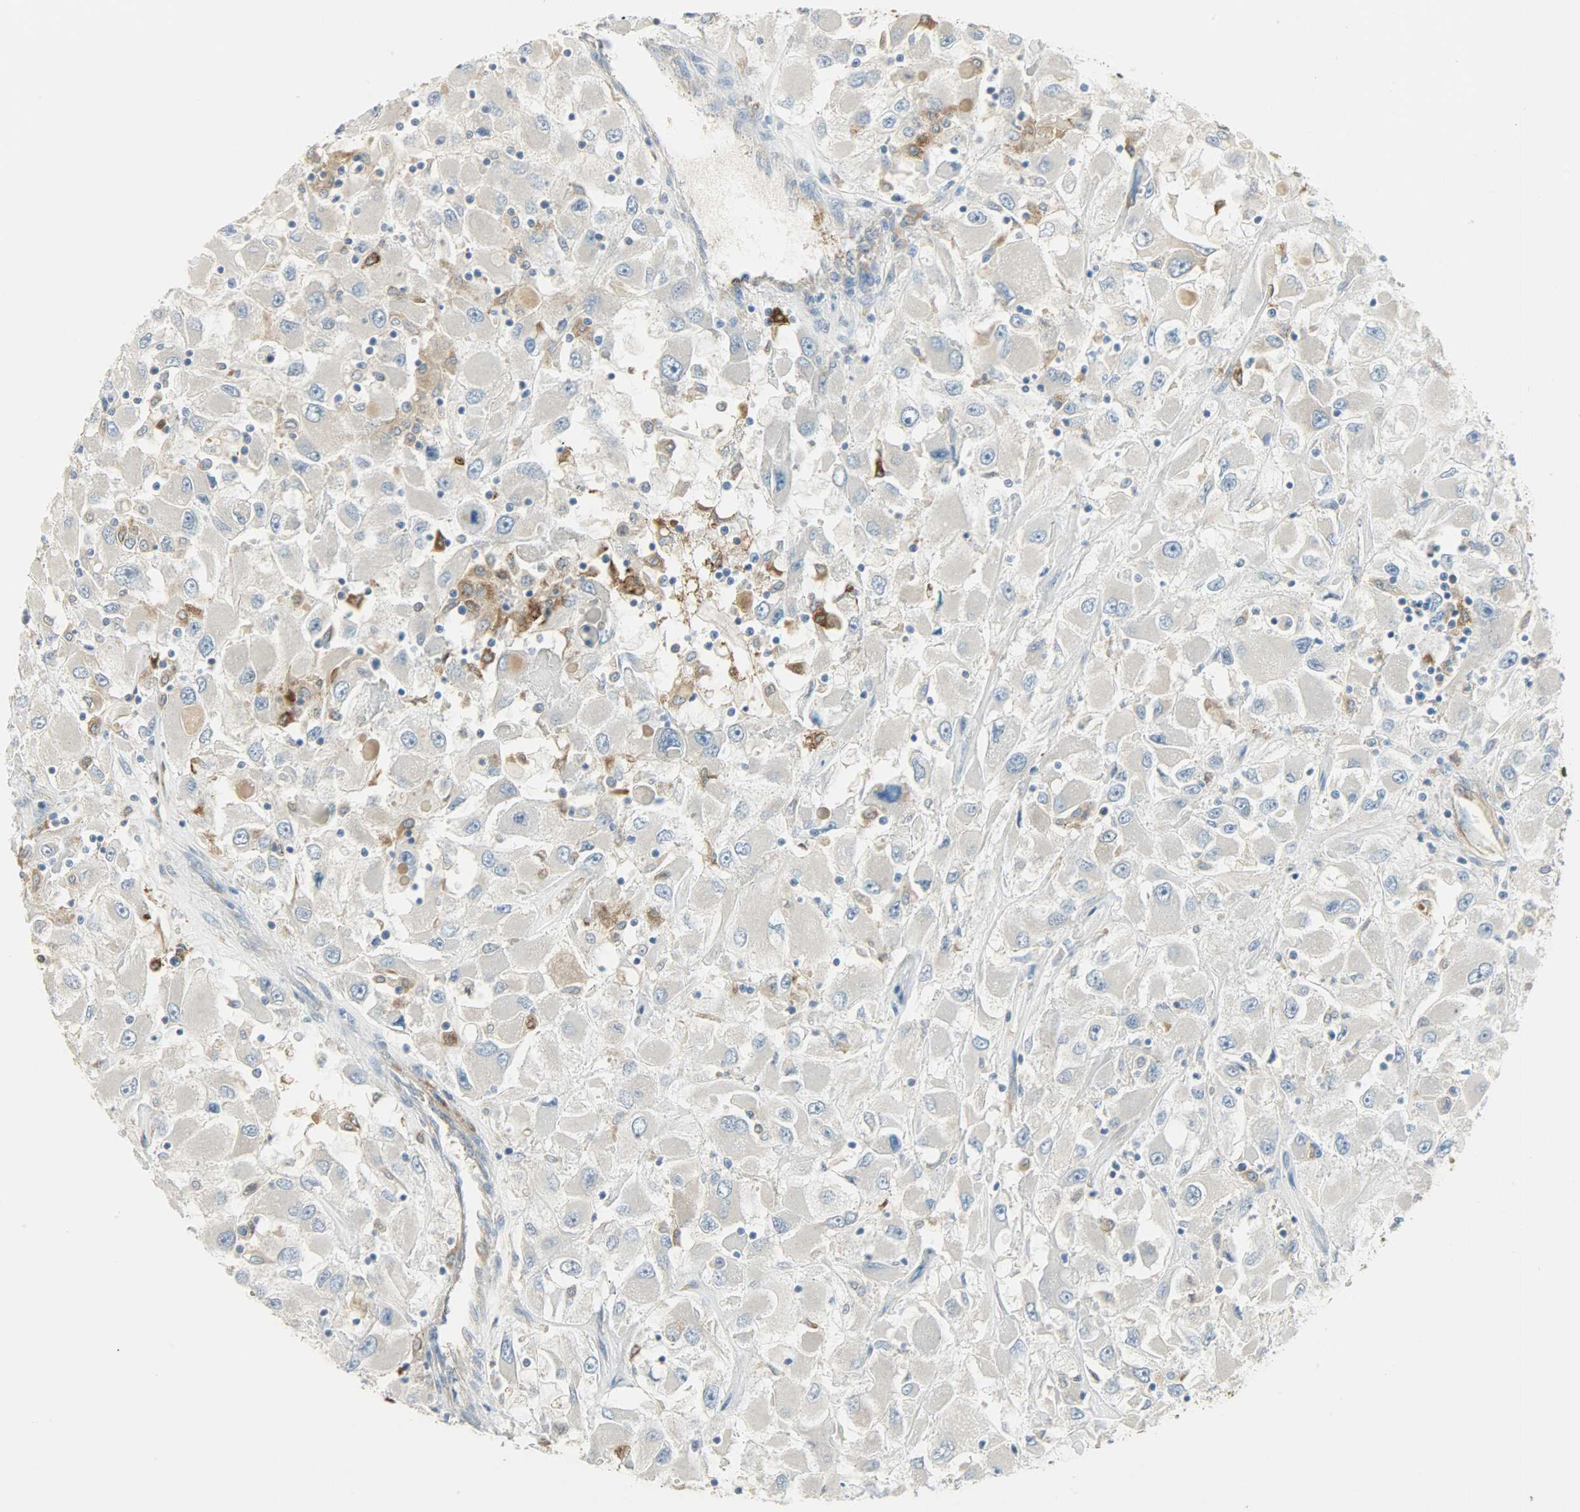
{"staining": {"intensity": "weak", "quantity": "25%-75%", "location": "cytoplasmic/membranous"}, "tissue": "renal cancer", "cell_type": "Tumor cells", "image_type": "cancer", "snomed": [{"axis": "morphology", "description": "Adenocarcinoma, NOS"}, {"axis": "topography", "description": "Kidney"}], "caption": "Immunohistochemical staining of human adenocarcinoma (renal) exhibits weak cytoplasmic/membranous protein expression in approximately 25%-75% of tumor cells.", "gene": "WARS1", "patient": {"sex": "female", "age": 52}}